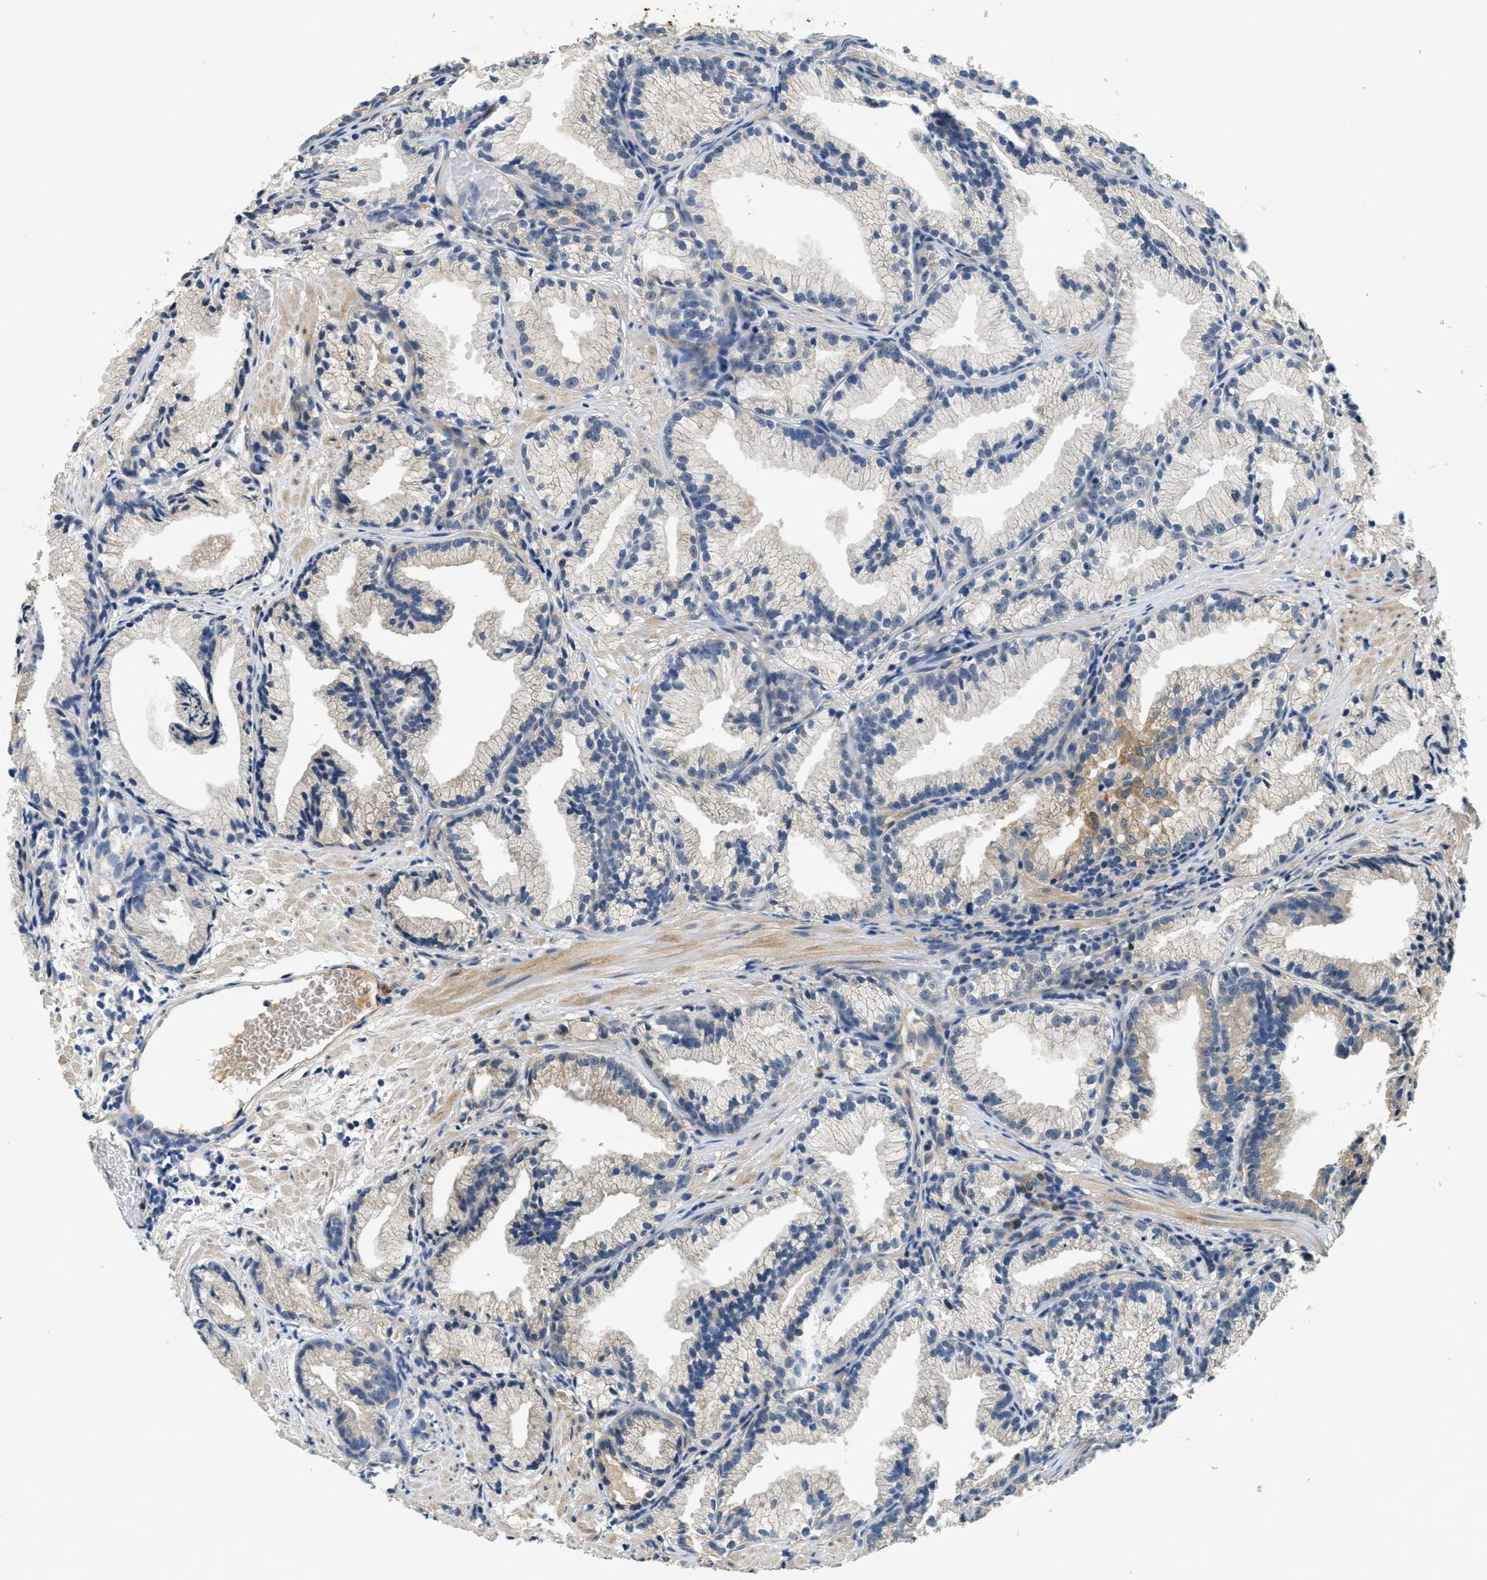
{"staining": {"intensity": "weak", "quantity": "<25%", "location": "cytoplasmic/membranous"}, "tissue": "prostate cancer", "cell_type": "Tumor cells", "image_type": "cancer", "snomed": [{"axis": "morphology", "description": "Adenocarcinoma, Low grade"}, {"axis": "topography", "description": "Prostate"}], "caption": "Human prostate adenocarcinoma (low-grade) stained for a protein using immunohistochemistry displays no expression in tumor cells.", "gene": "ALDH3A2", "patient": {"sex": "male", "age": 89}}